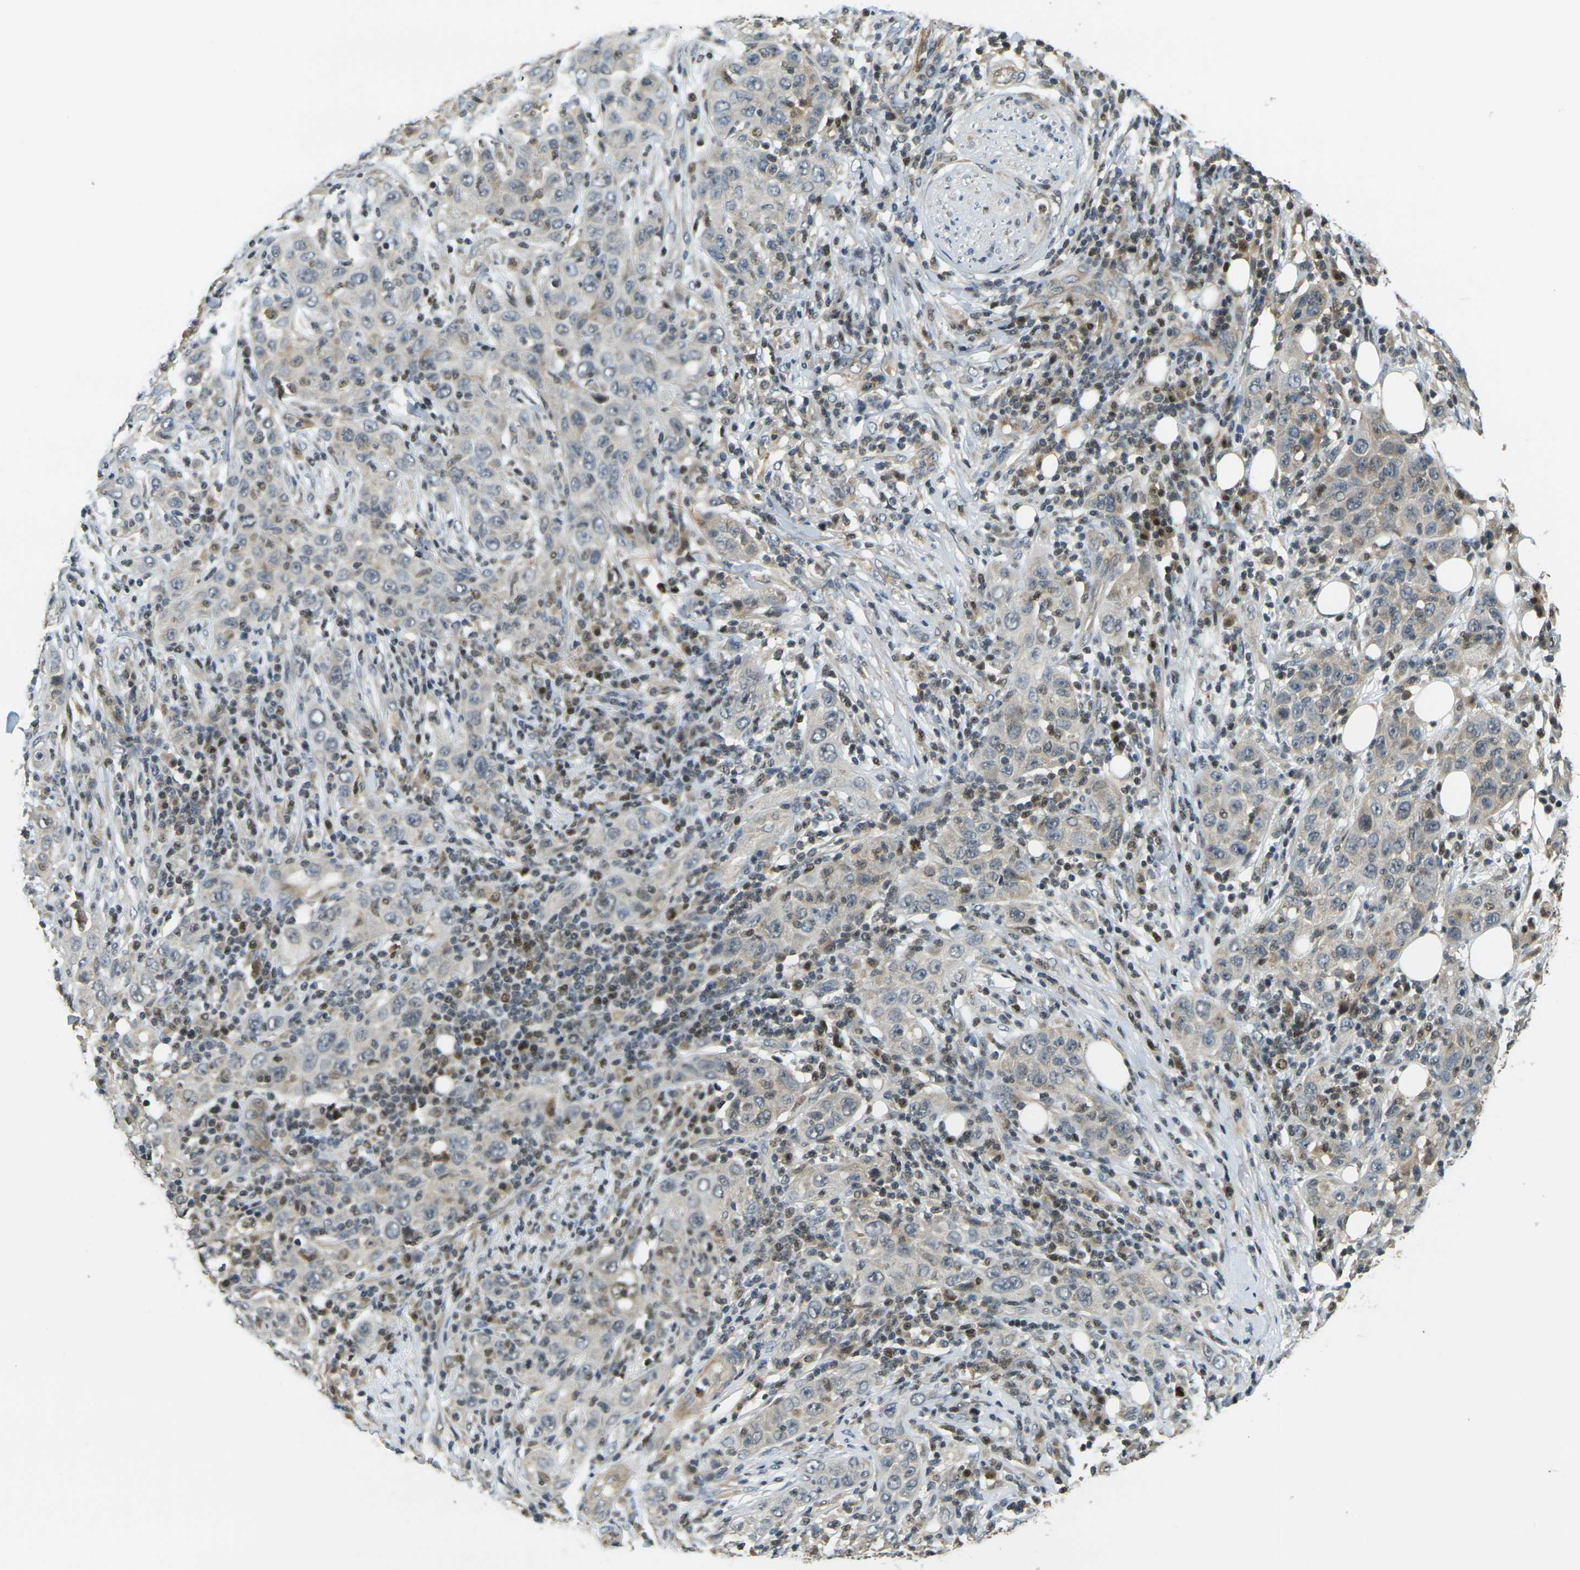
{"staining": {"intensity": "negative", "quantity": "none", "location": "none"}, "tissue": "skin cancer", "cell_type": "Tumor cells", "image_type": "cancer", "snomed": [{"axis": "morphology", "description": "Squamous cell carcinoma, NOS"}, {"axis": "topography", "description": "Skin"}], "caption": "This is a image of IHC staining of skin cancer (squamous cell carcinoma), which shows no expression in tumor cells.", "gene": "KLHL8", "patient": {"sex": "female", "age": 88}}